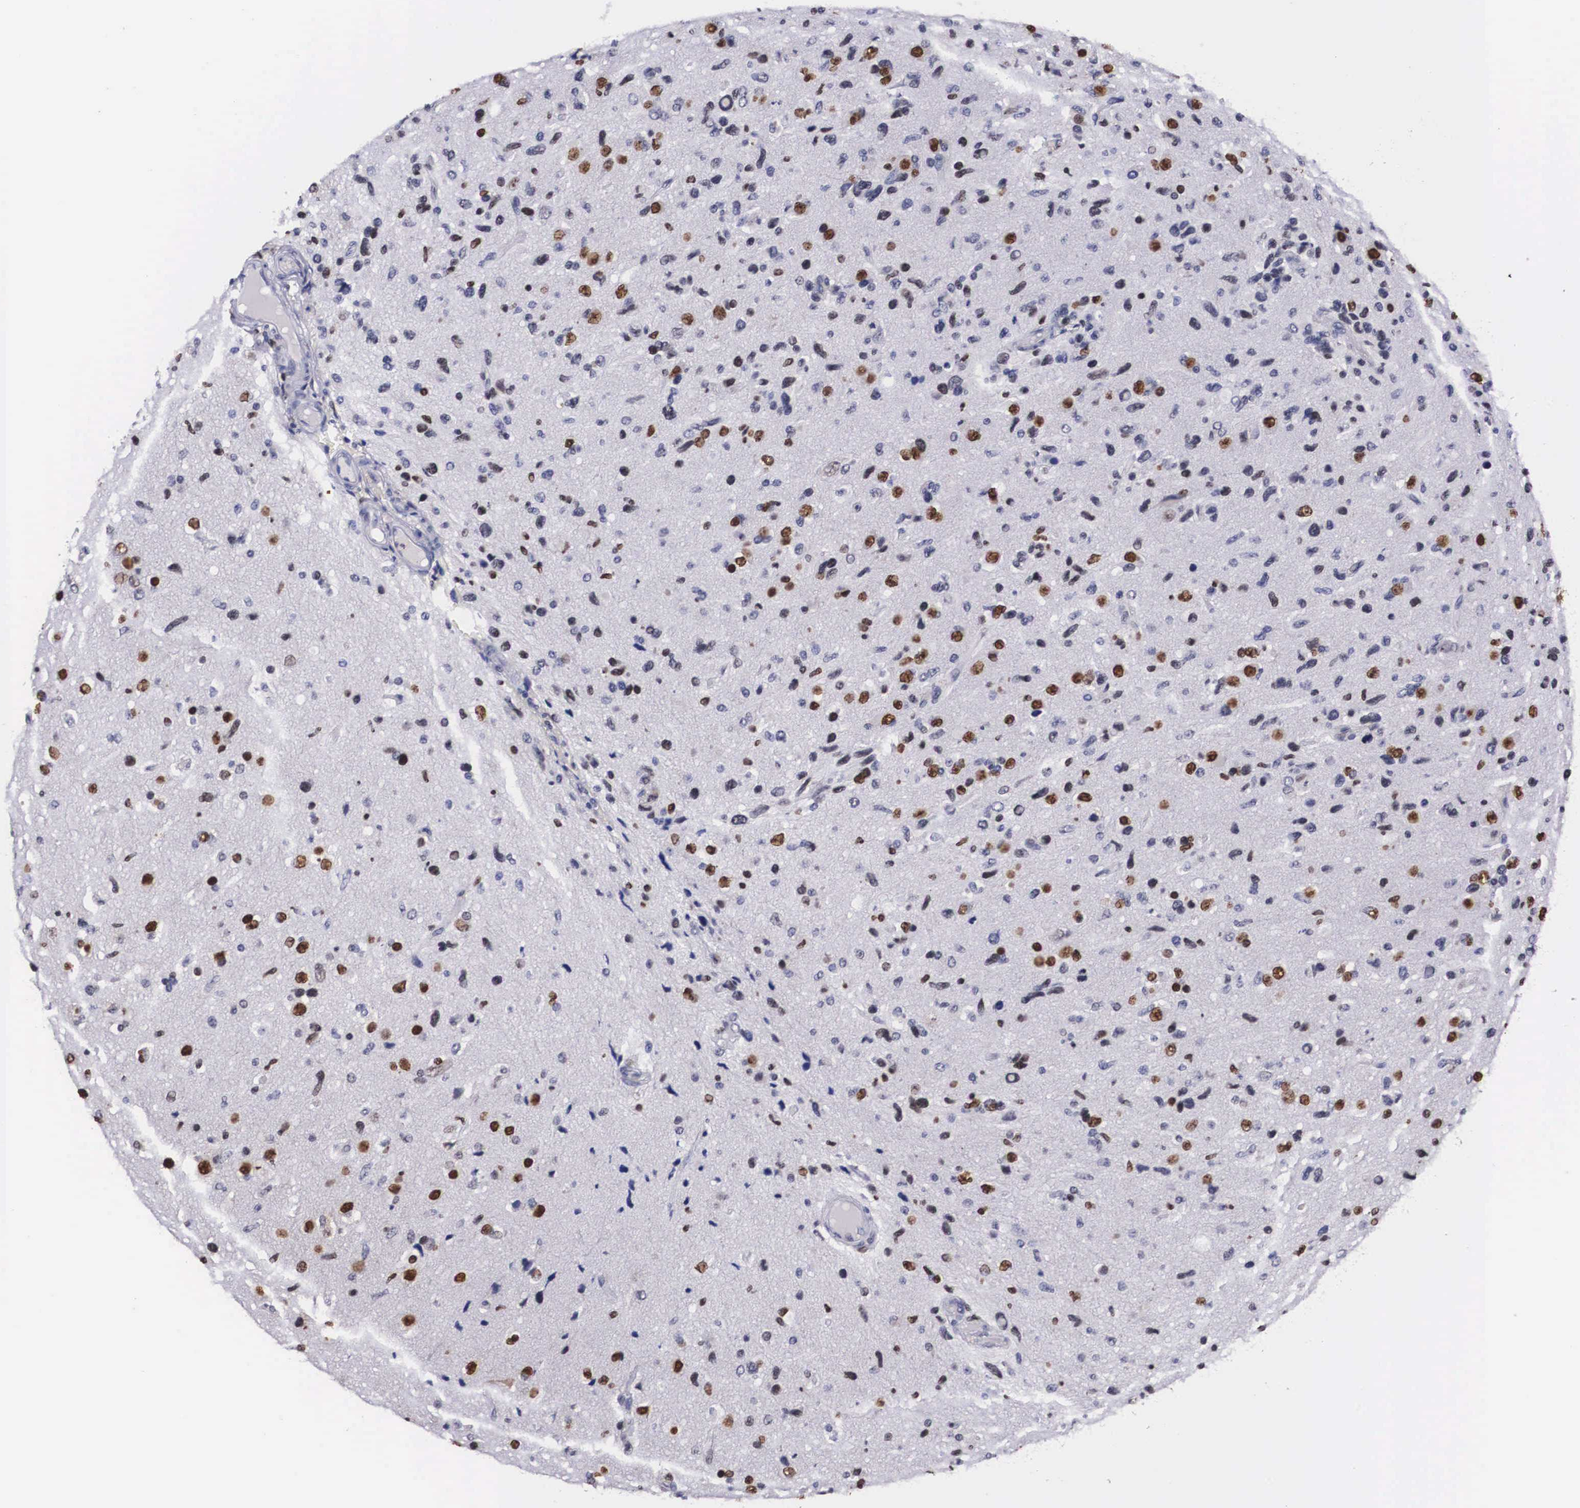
{"staining": {"intensity": "moderate", "quantity": "25%-75%", "location": "nuclear"}, "tissue": "glioma", "cell_type": "Tumor cells", "image_type": "cancer", "snomed": [{"axis": "morphology", "description": "Glioma, malignant, High grade"}, {"axis": "topography", "description": "Brain"}], "caption": "The photomicrograph exhibits staining of malignant glioma (high-grade), revealing moderate nuclear protein positivity (brown color) within tumor cells. (DAB (3,3'-diaminobenzidine) = brown stain, brightfield microscopy at high magnification).", "gene": "KHDRBS3", "patient": {"sex": "male", "age": 77}}